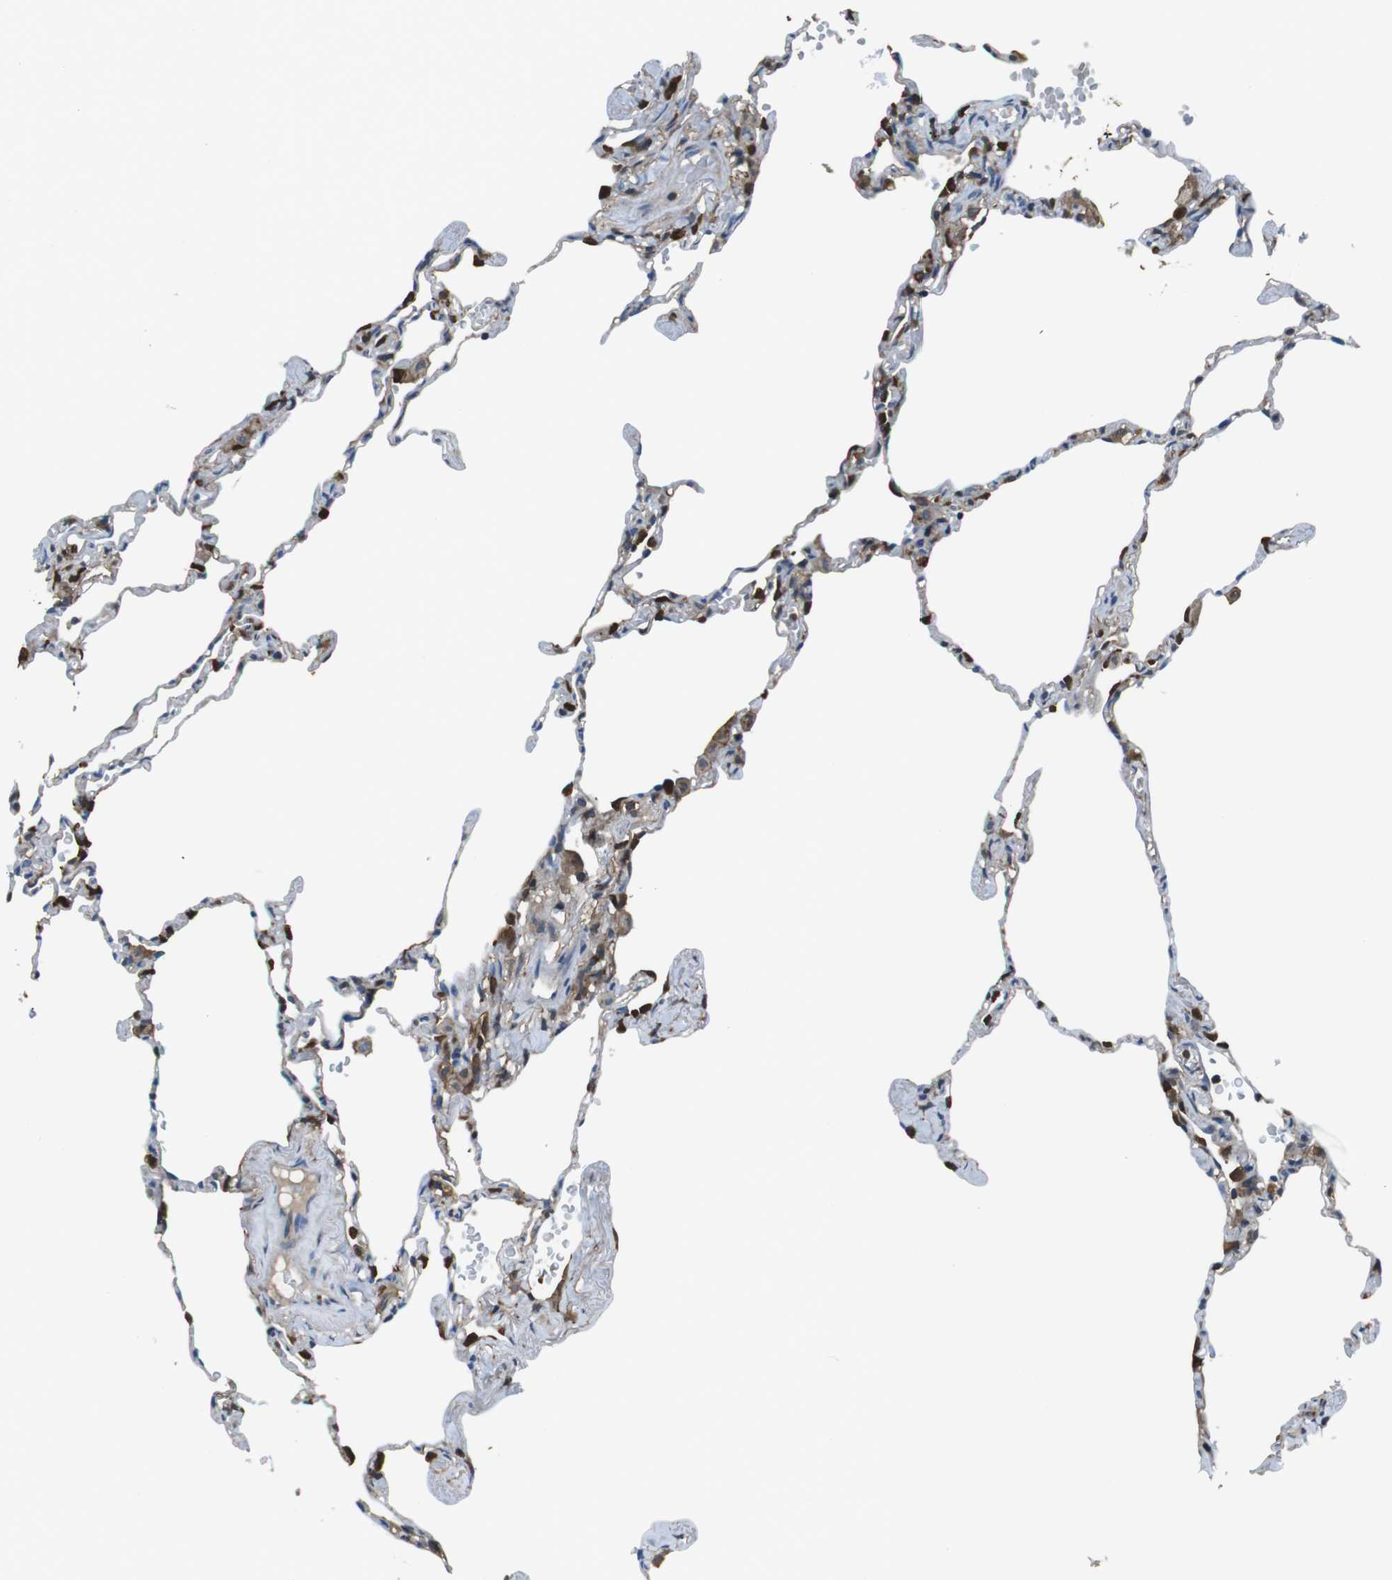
{"staining": {"intensity": "strong", "quantity": "<25%", "location": "cytoplasmic/membranous,nuclear"}, "tissue": "lung", "cell_type": "Alveolar cells", "image_type": "normal", "snomed": [{"axis": "morphology", "description": "Normal tissue, NOS"}, {"axis": "topography", "description": "Lung"}], "caption": "The micrograph demonstrates a brown stain indicating the presence of a protein in the cytoplasmic/membranous,nuclear of alveolar cells in lung. The protein of interest is shown in brown color, while the nuclei are stained blue.", "gene": "TWSG1", "patient": {"sex": "male", "age": 59}}